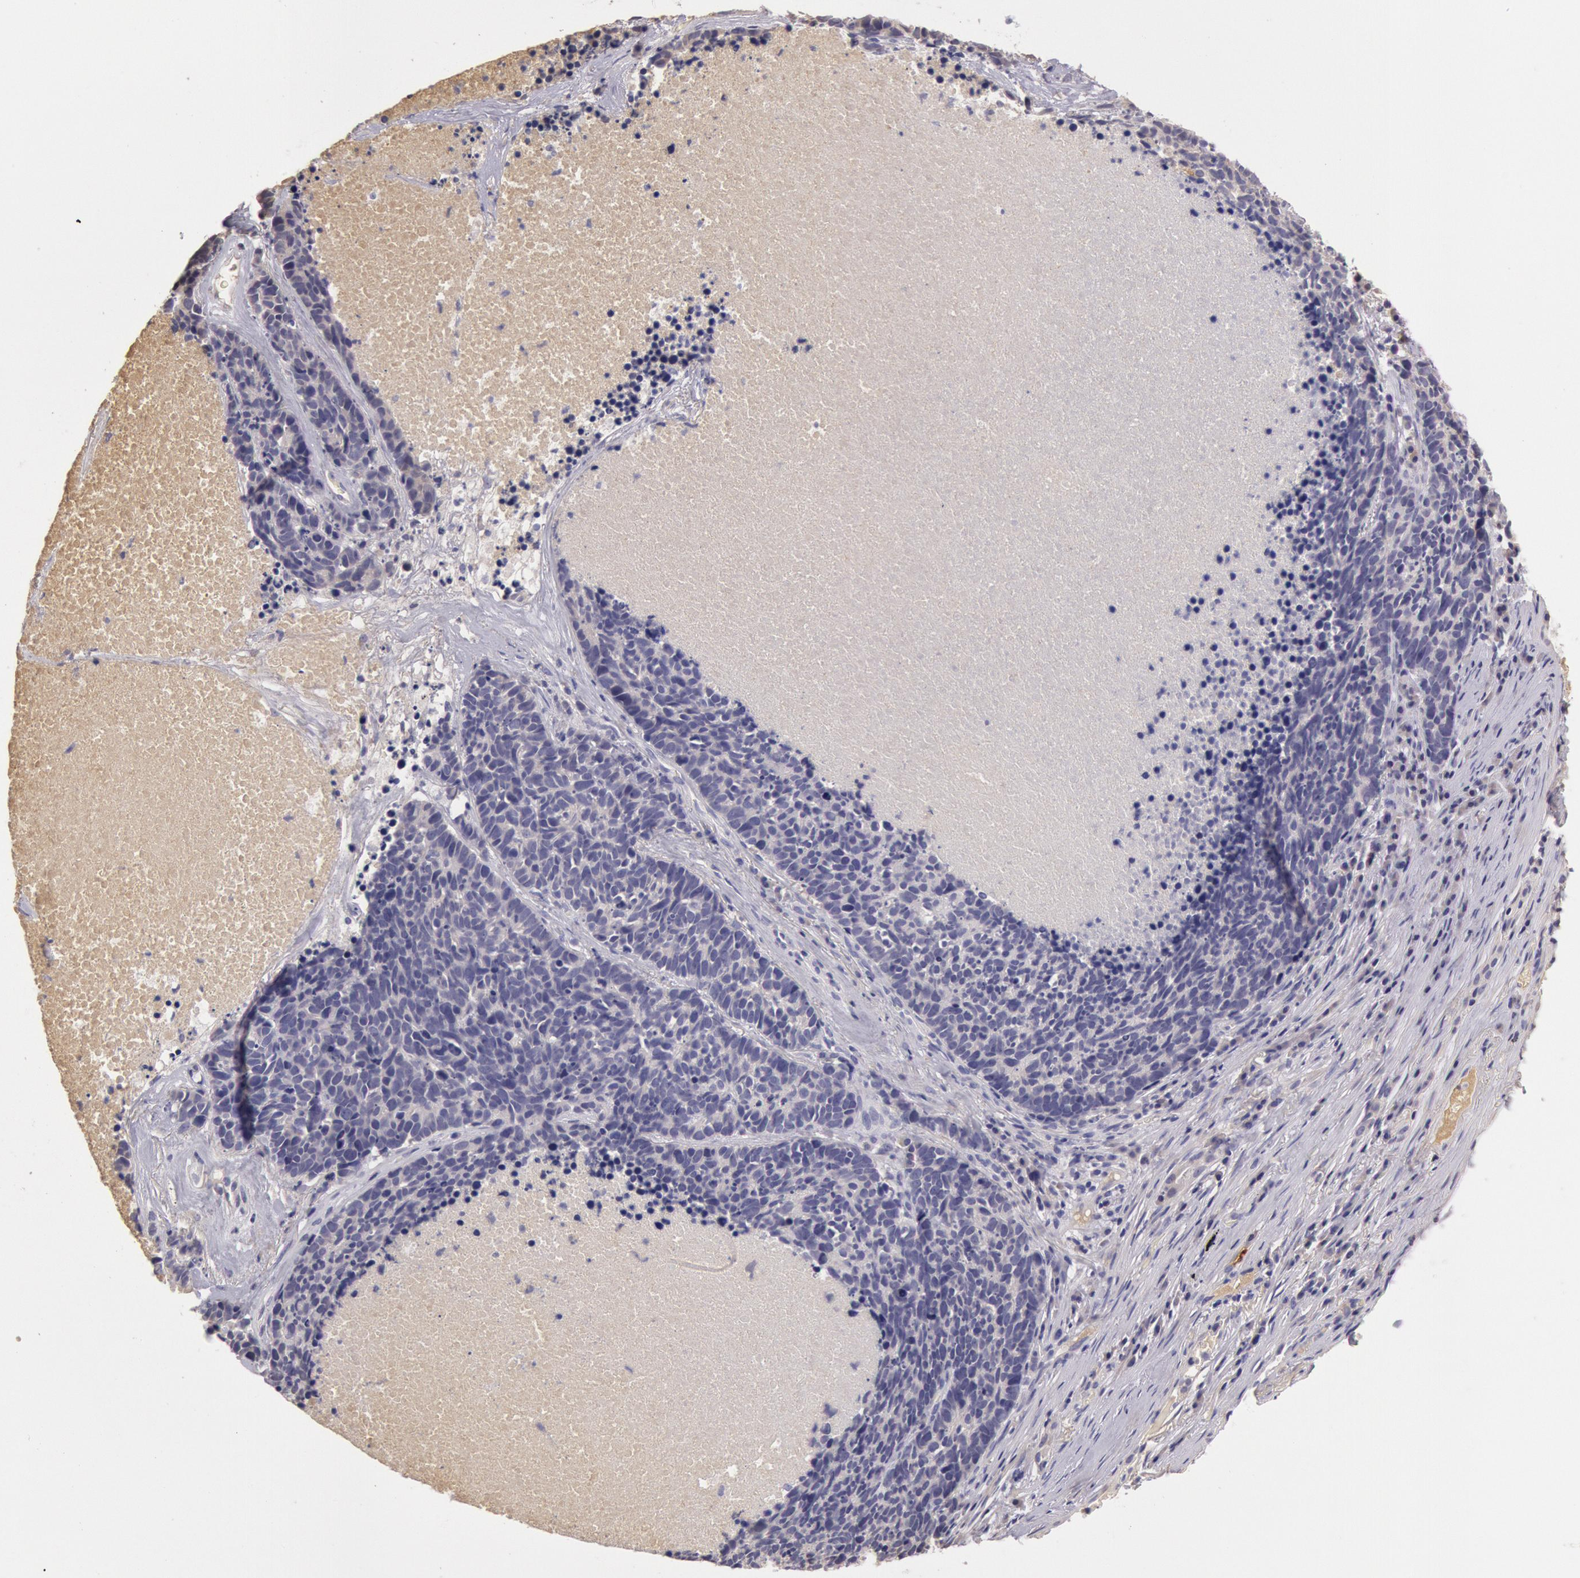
{"staining": {"intensity": "negative", "quantity": "none", "location": "none"}, "tissue": "lung cancer", "cell_type": "Tumor cells", "image_type": "cancer", "snomed": [{"axis": "morphology", "description": "Neoplasm, malignant, NOS"}, {"axis": "topography", "description": "Lung"}], "caption": "High magnification brightfield microscopy of lung cancer (neoplasm (malignant)) stained with DAB (3,3'-diaminobenzidine) (brown) and counterstained with hematoxylin (blue): tumor cells show no significant positivity. Brightfield microscopy of IHC stained with DAB (brown) and hematoxylin (blue), captured at high magnification.", "gene": "C1R", "patient": {"sex": "female", "age": 75}}